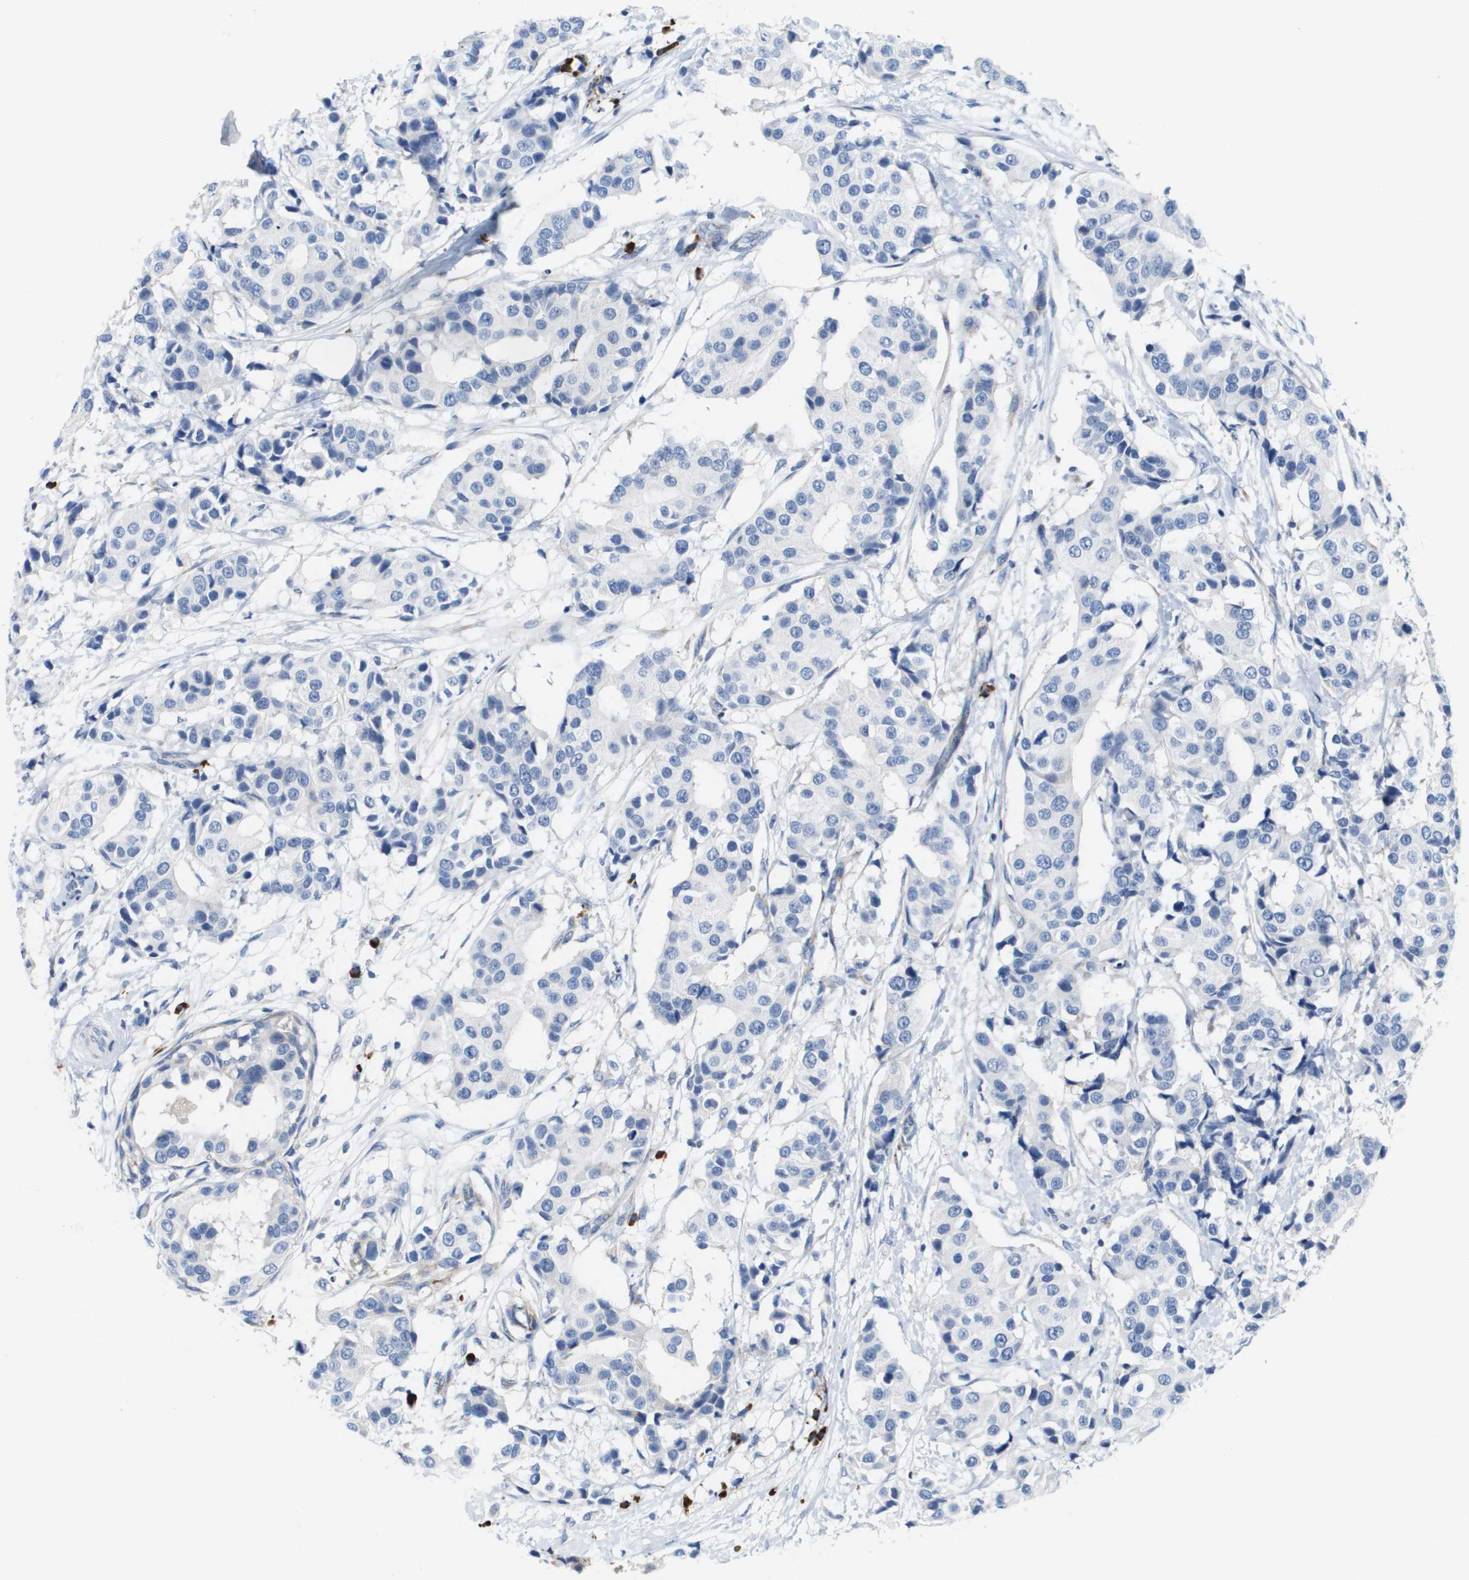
{"staining": {"intensity": "negative", "quantity": "none", "location": "none"}, "tissue": "breast cancer", "cell_type": "Tumor cells", "image_type": "cancer", "snomed": [{"axis": "morphology", "description": "Normal tissue, NOS"}, {"axis": "morphology", "description": "Duct carcinoma"}, {"axis": "topography", "description": "Breast"}], "caption": "Immunohistochemical staining of human breast cancer (infiltrating ductal carcinoma) displays no significant expression in tumor cells.", "gene": "CD3G", "patient": {"sex": "female", "age": 39}}